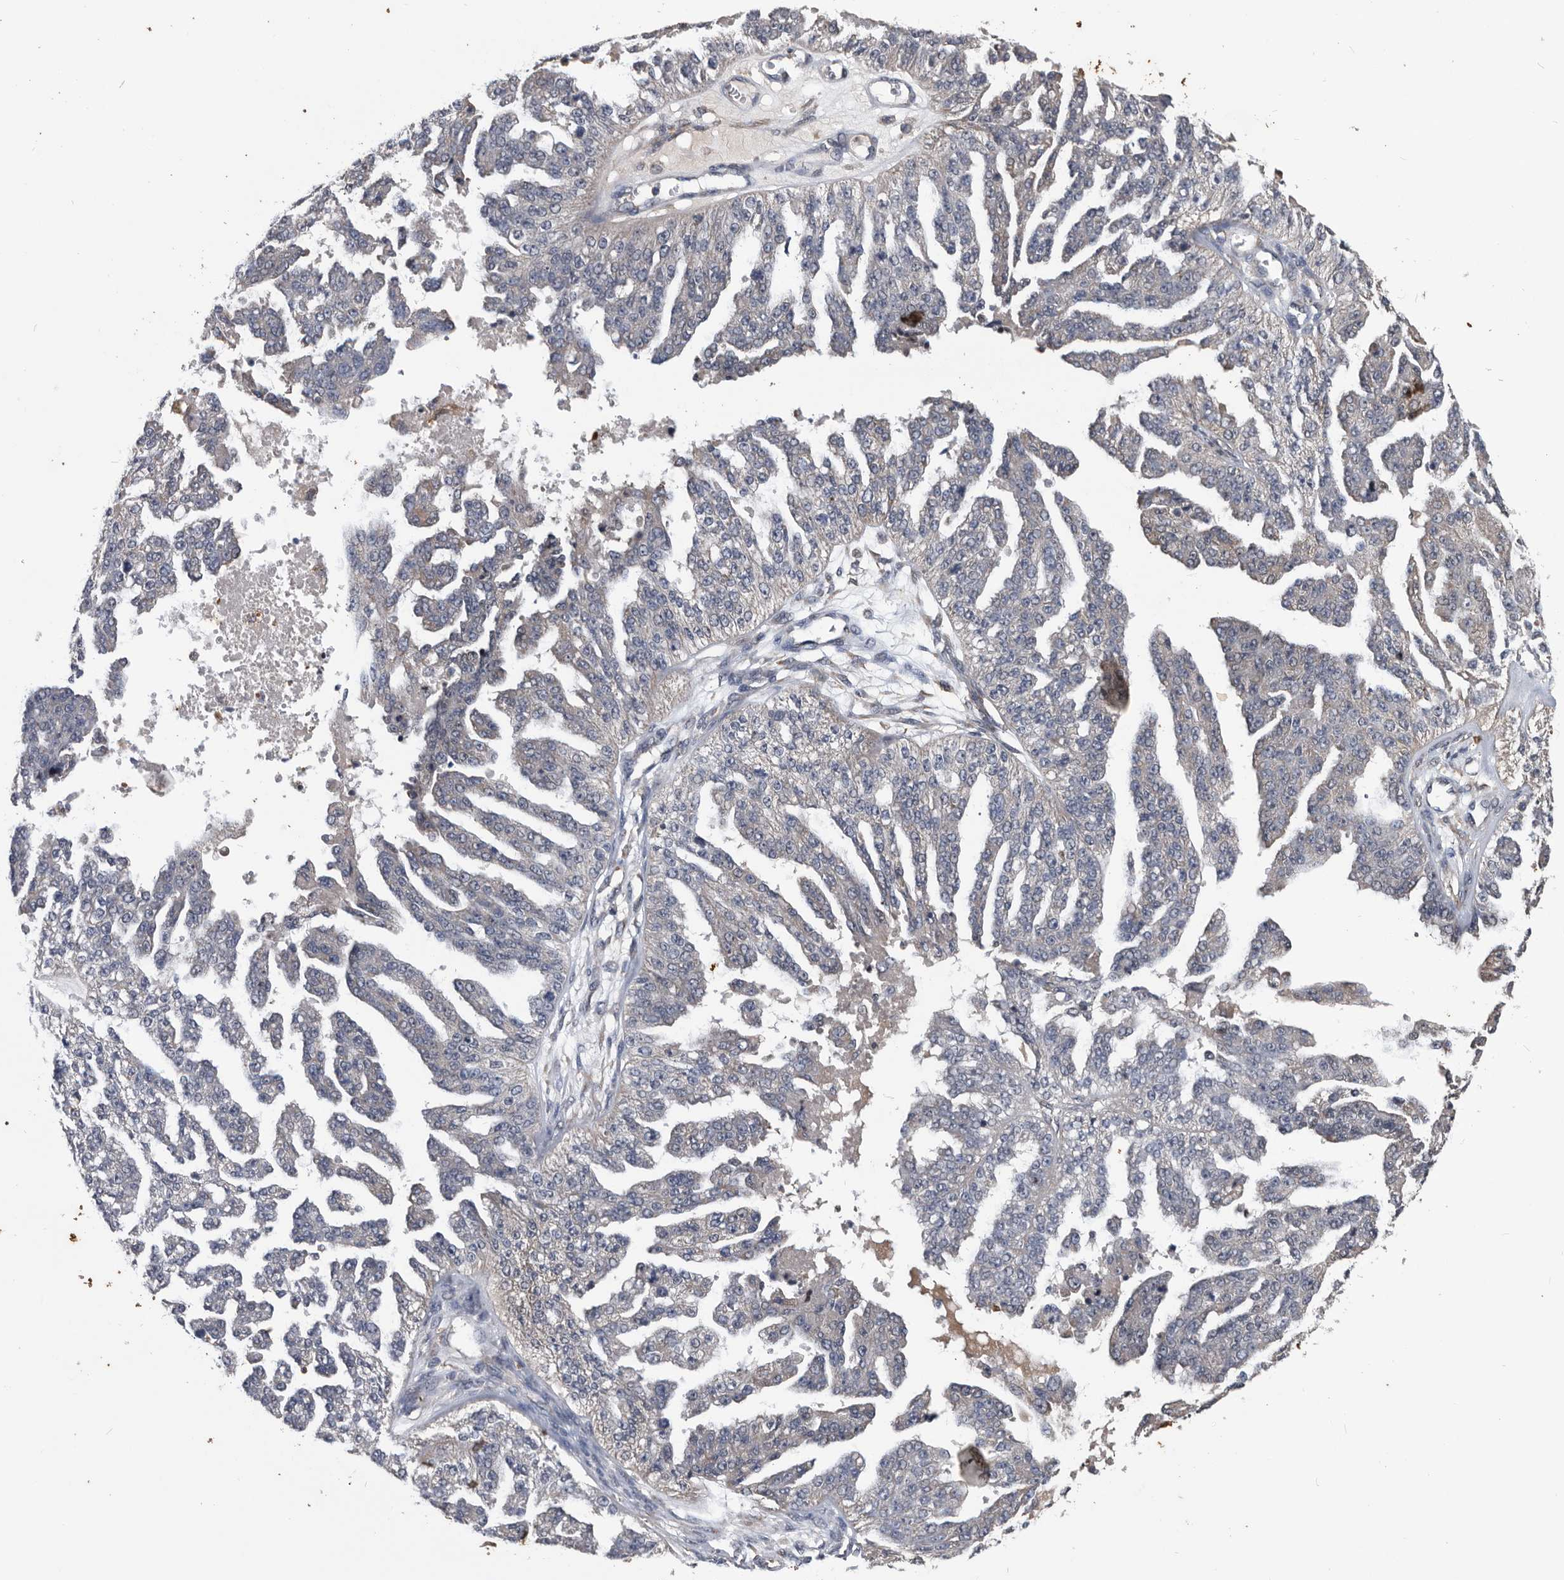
{"staining": {"intensity": "moderate", "quantity": "<25%", "location": "cytoplasmic/membranous"}, "tissue": "ovarian cancer", "cell_type": "Tumor cells", "image_type": "cancer", "snomed": [{"axis": "morphology", "description": "Cystadenocarcinoma, serous, NOS"}, {"axis": "topography", "description": "Ovary"}], "caption": "The photomicrograph reveals immunohistochemical staining of serous cystadenocarcinoma (ovarian). There is moderate cytoplasmic/membranous expression is present in approximately <25% of tumor cells. The protein is shown in brown color, while the nuclei are stained blue.", "gene": "NRBP1", "patient": {"sex": "female", "age": 58}}